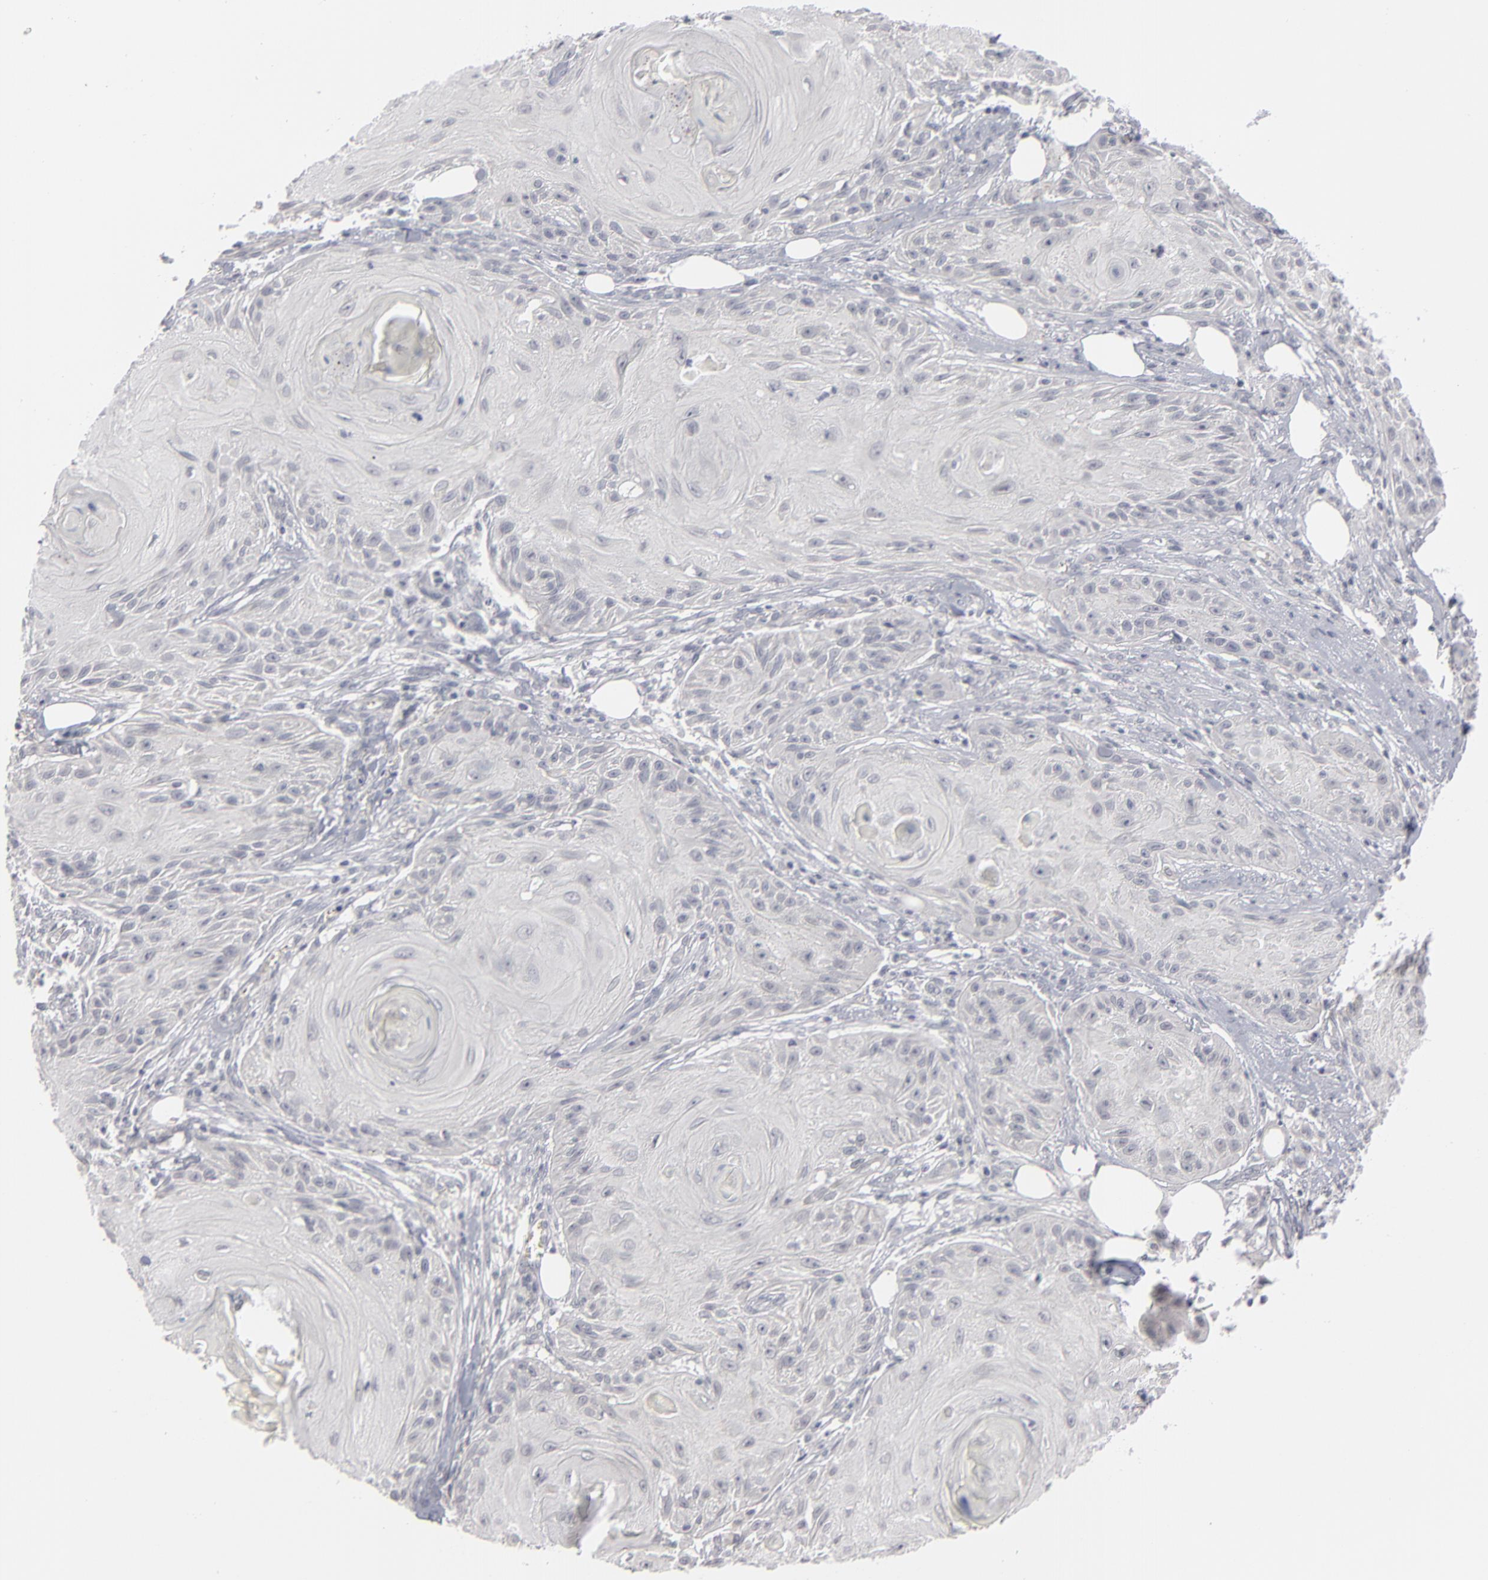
{"staining": {"intensity": "negative", "quantity": "none", "location": "none"}, "tissue": "skin cancer", "cell_type": "Tumor cells", "image_type": "cancer", "snomed": [{"axis": "morphology", "description": "Squamous cell carcinoma, NOS"}, {"axis": "topography", "description": "Skin"}], "caption": "Tumor cells are negative for protein expression in human squamous cell carcinoma (skin).", "gene": "KIAA1210", "patient": {"sex": "female", "age": 88}}